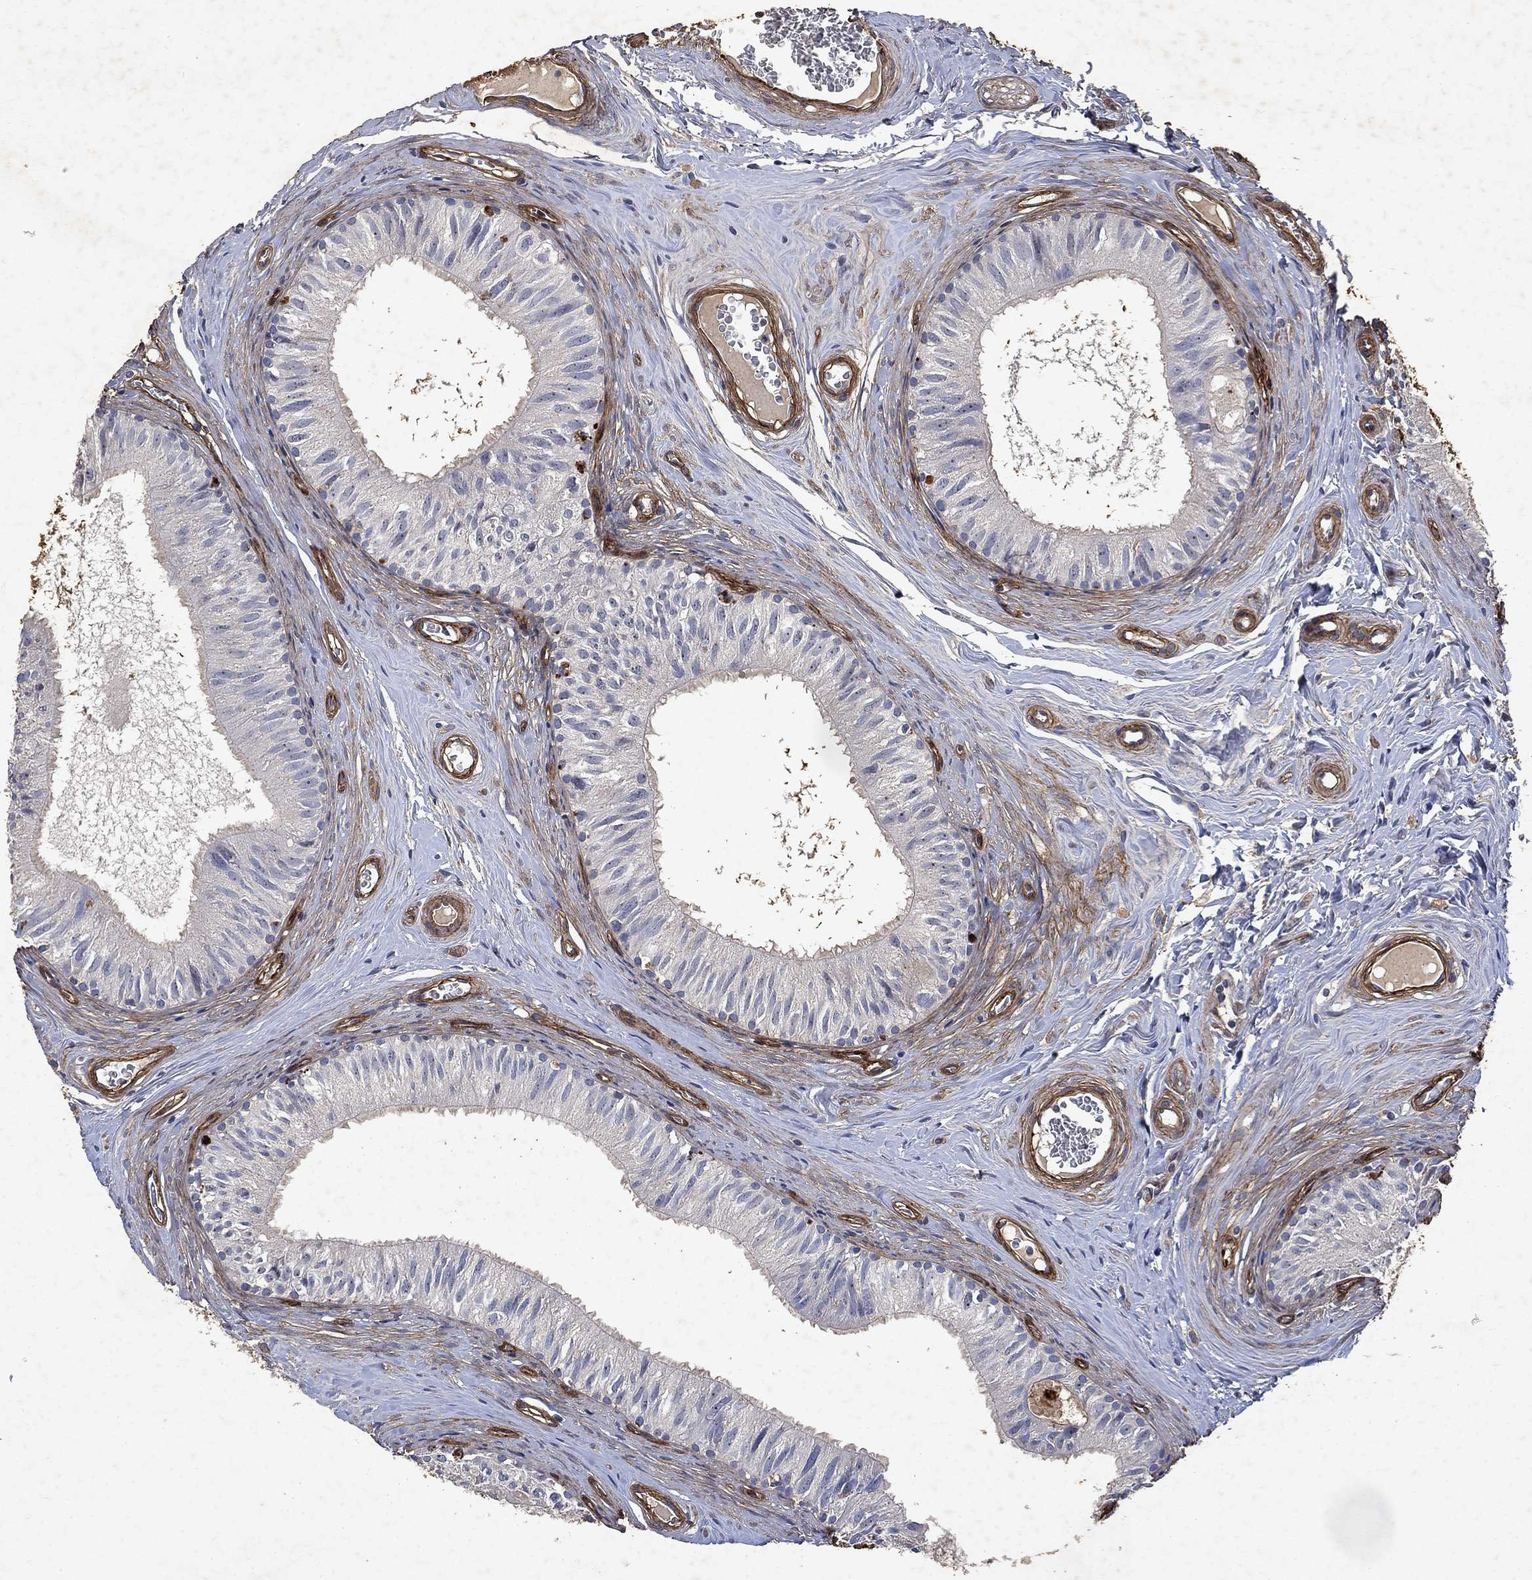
{"staining": {"intensity": "negative", "quantity": "none", "location": "none"}, "tissue": "epididymis", "cell_type": "Glandular cells", "image_type": "normal", "snomed": [{"axis": "morphology", "description": "Normal tissue, NOS"}, {"axis": "topography", "description": "Epididymis"}], "caption": "The image displays no significant positivity in glandular cells of epididymis.", "gene": "COL4A2", "patient": {"sex": "male", "age": 52}}